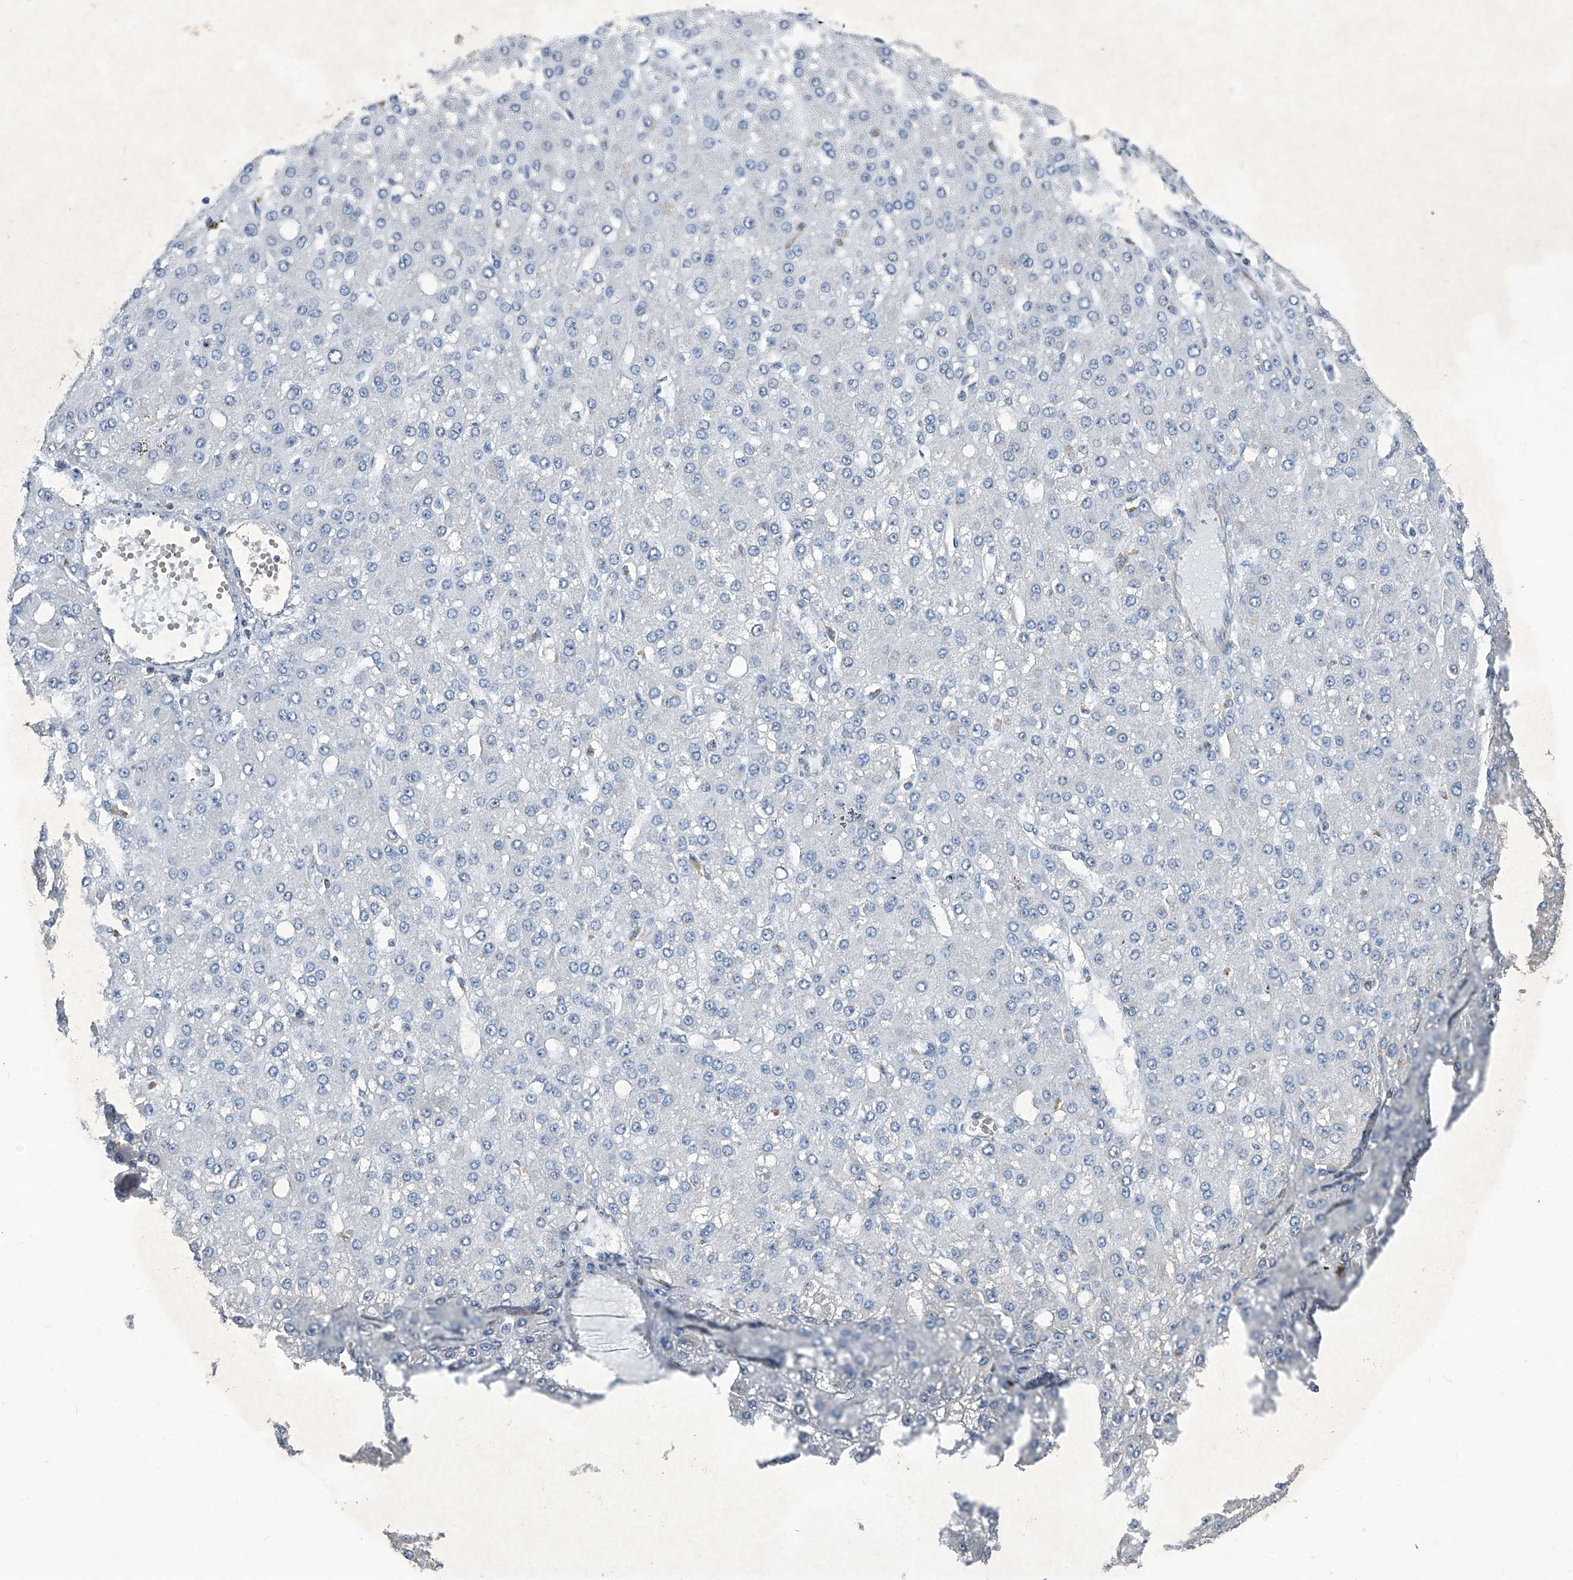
{"staining": {"intensity": "negative", "quantity": "none", "location": "none"}, "tissue": "liver cancer", "cell_type": "Tumor cells", "image_type": "cancer", "snomed": [{"axis": "morphology", "description": "Carcinoma, Hepatocellular, NOS"}, {"axis": "topography", "description": "Liver"}], "caption": "Image shows no significant protein positivity in tumor cells of liver hepatocellular carcinoma.", "gene": "CHRNA7", "patient": {"sex": "male", "age": 67}}